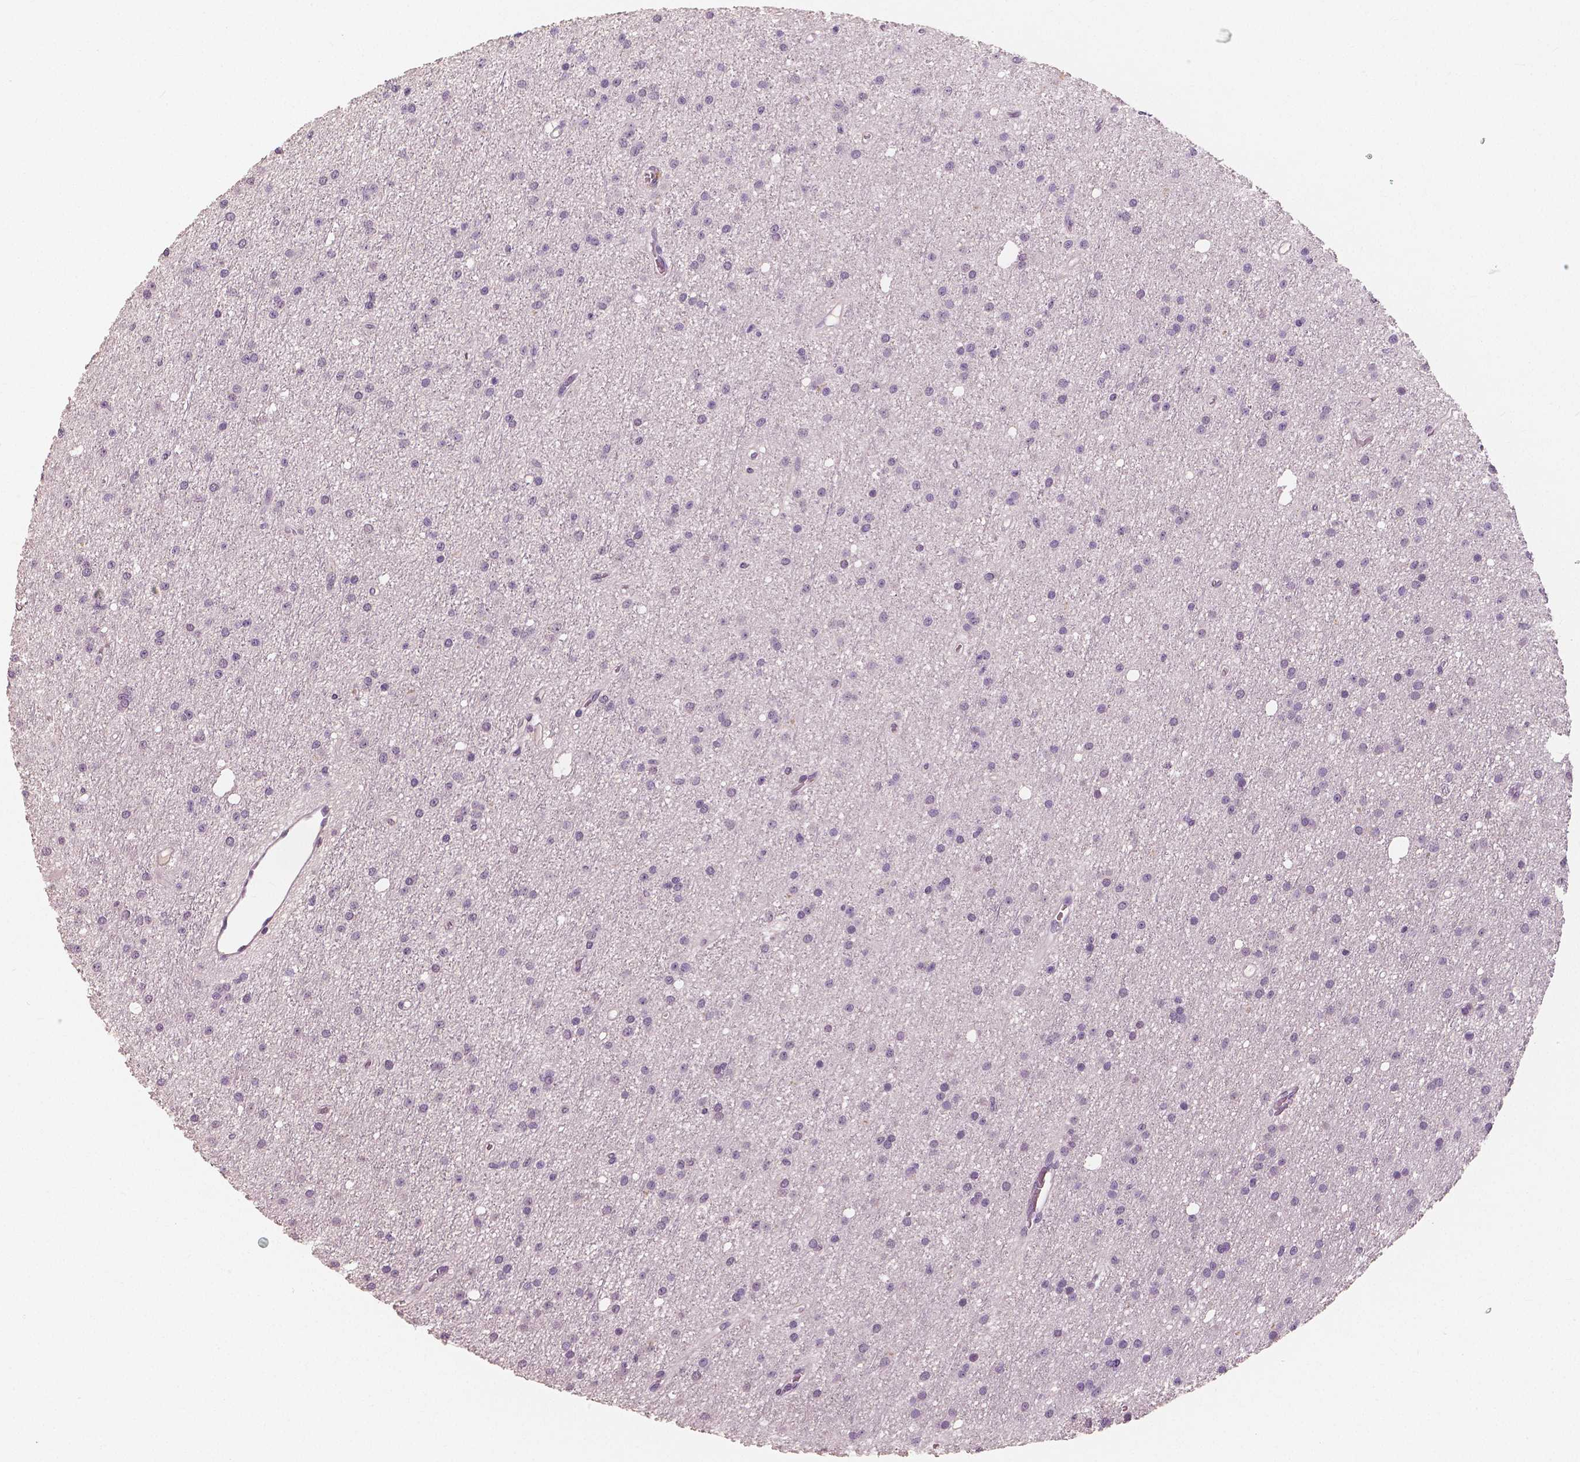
{"staining": {"intensity": "negative", "quantity": "none", "location": "none"}, "tissue": "glioma", "cell_type": "Tumor cells", "image_type": "cancer", "snomed": [{"axis": "morphology", "description": "Glioma, malignant, Low grade"}, {"axis": "topography", "description": "Brain"}], "caption": "This is an immunohistochemistry (IHC) histopathology image of human malignant glioma (low-grade). There is no staining in tumor cells.", "gene": "KIT", "patient": {"sex": "male", "age": 27}}